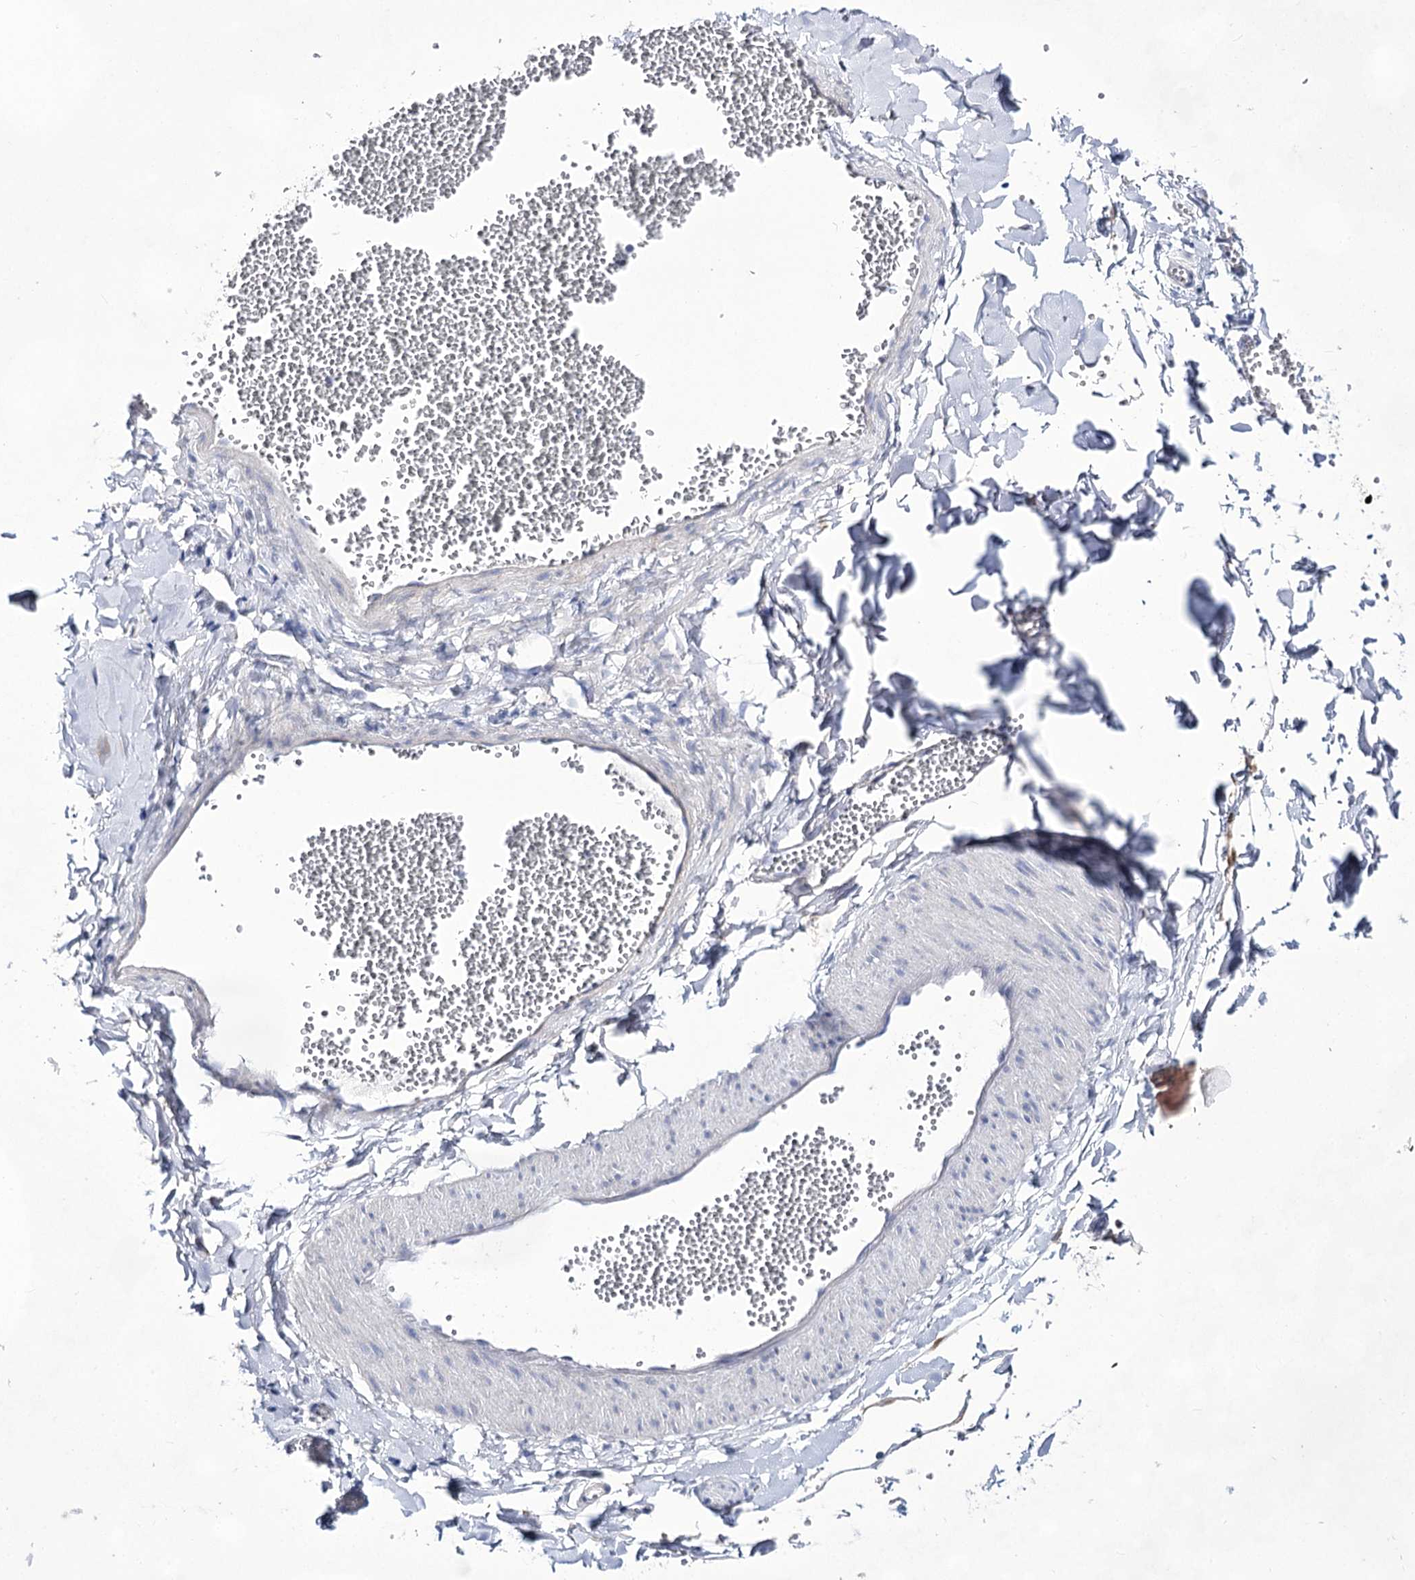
{"staining": {"intensity": "negative", "quantity": "none", "location": "none"}, "tissue": "adipose tissue", "cell_type": "Adipocytes", "image_type": "normal", "snomed": [{"axis": "morphology", "description": "Normal tissue, NOS"}, {"axis": "topography", "description": "Gallbladder"}, {"axis": "topography", "description": "Peripheral nerve tissue"}], "caption": "Human adipose tissue stained for a protein using immunohistochemistry (IHC) exhibits no staining in adipocytes.", "gene": "UGDH", "patient": {"sex": "male", "age": 38}}